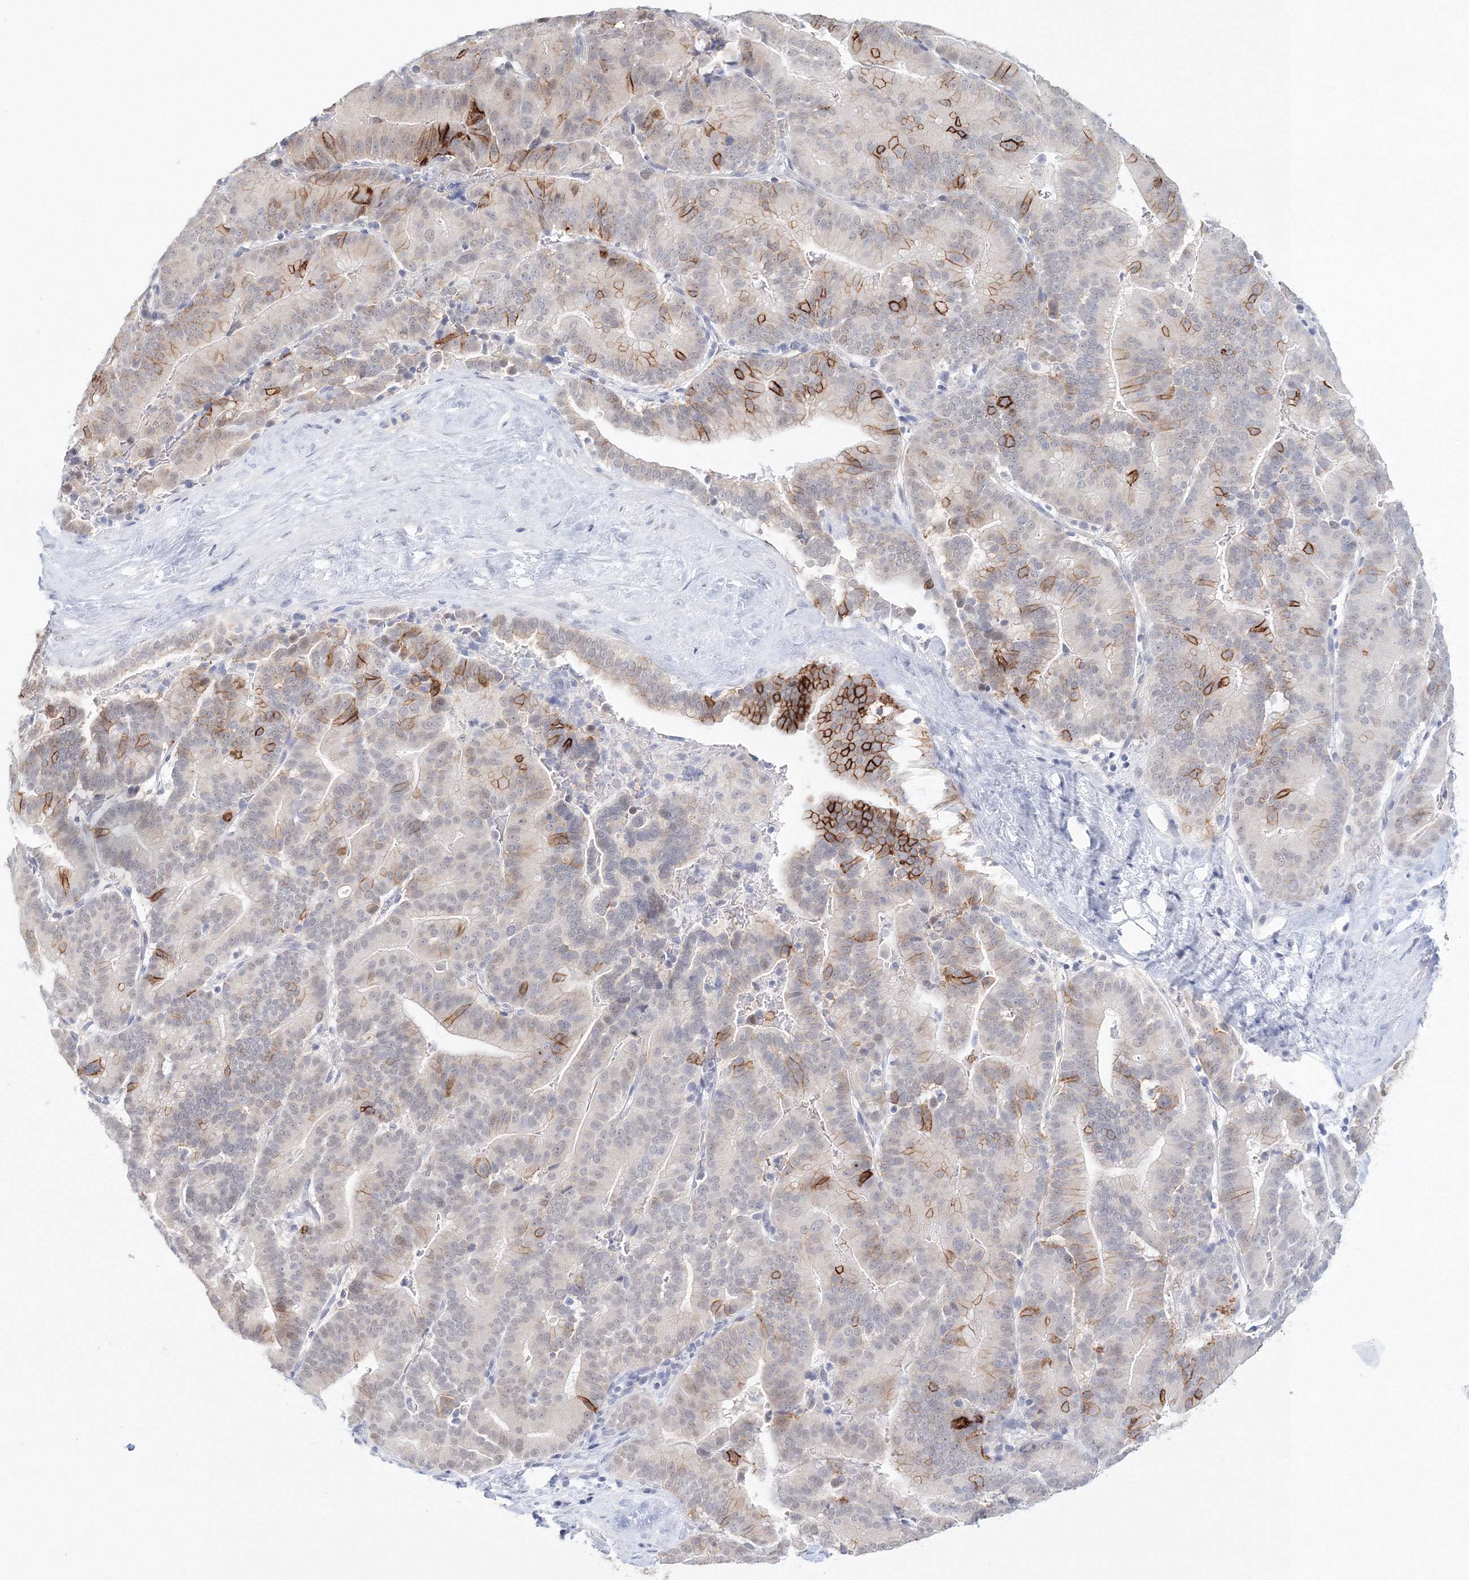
{"staining": {"intensity": "strong", "quantity": "<25%", "location": "cytoplasmic/membranous"}, "tissue": "liver cancer", "cell_type": "Tumor cells", "image_type": "cancer", "snomed": [{"axis": "morphology", "description": "Cholangiocarcinoma"}, {"axis": "topography", "description": "Liver"}], "caption": "Immunohistochemical staining of human liver cancer exhibits medium levels of strong cytoplasmic/membranous expression in approximately <25% of tumor cells. The staining was performed using DAB, with brown indicating positive protein expression. Nuclei are stained blue with hematoxylin.", "gene": "VSIG1", "patient": {"sex": "female", "age": 75}}